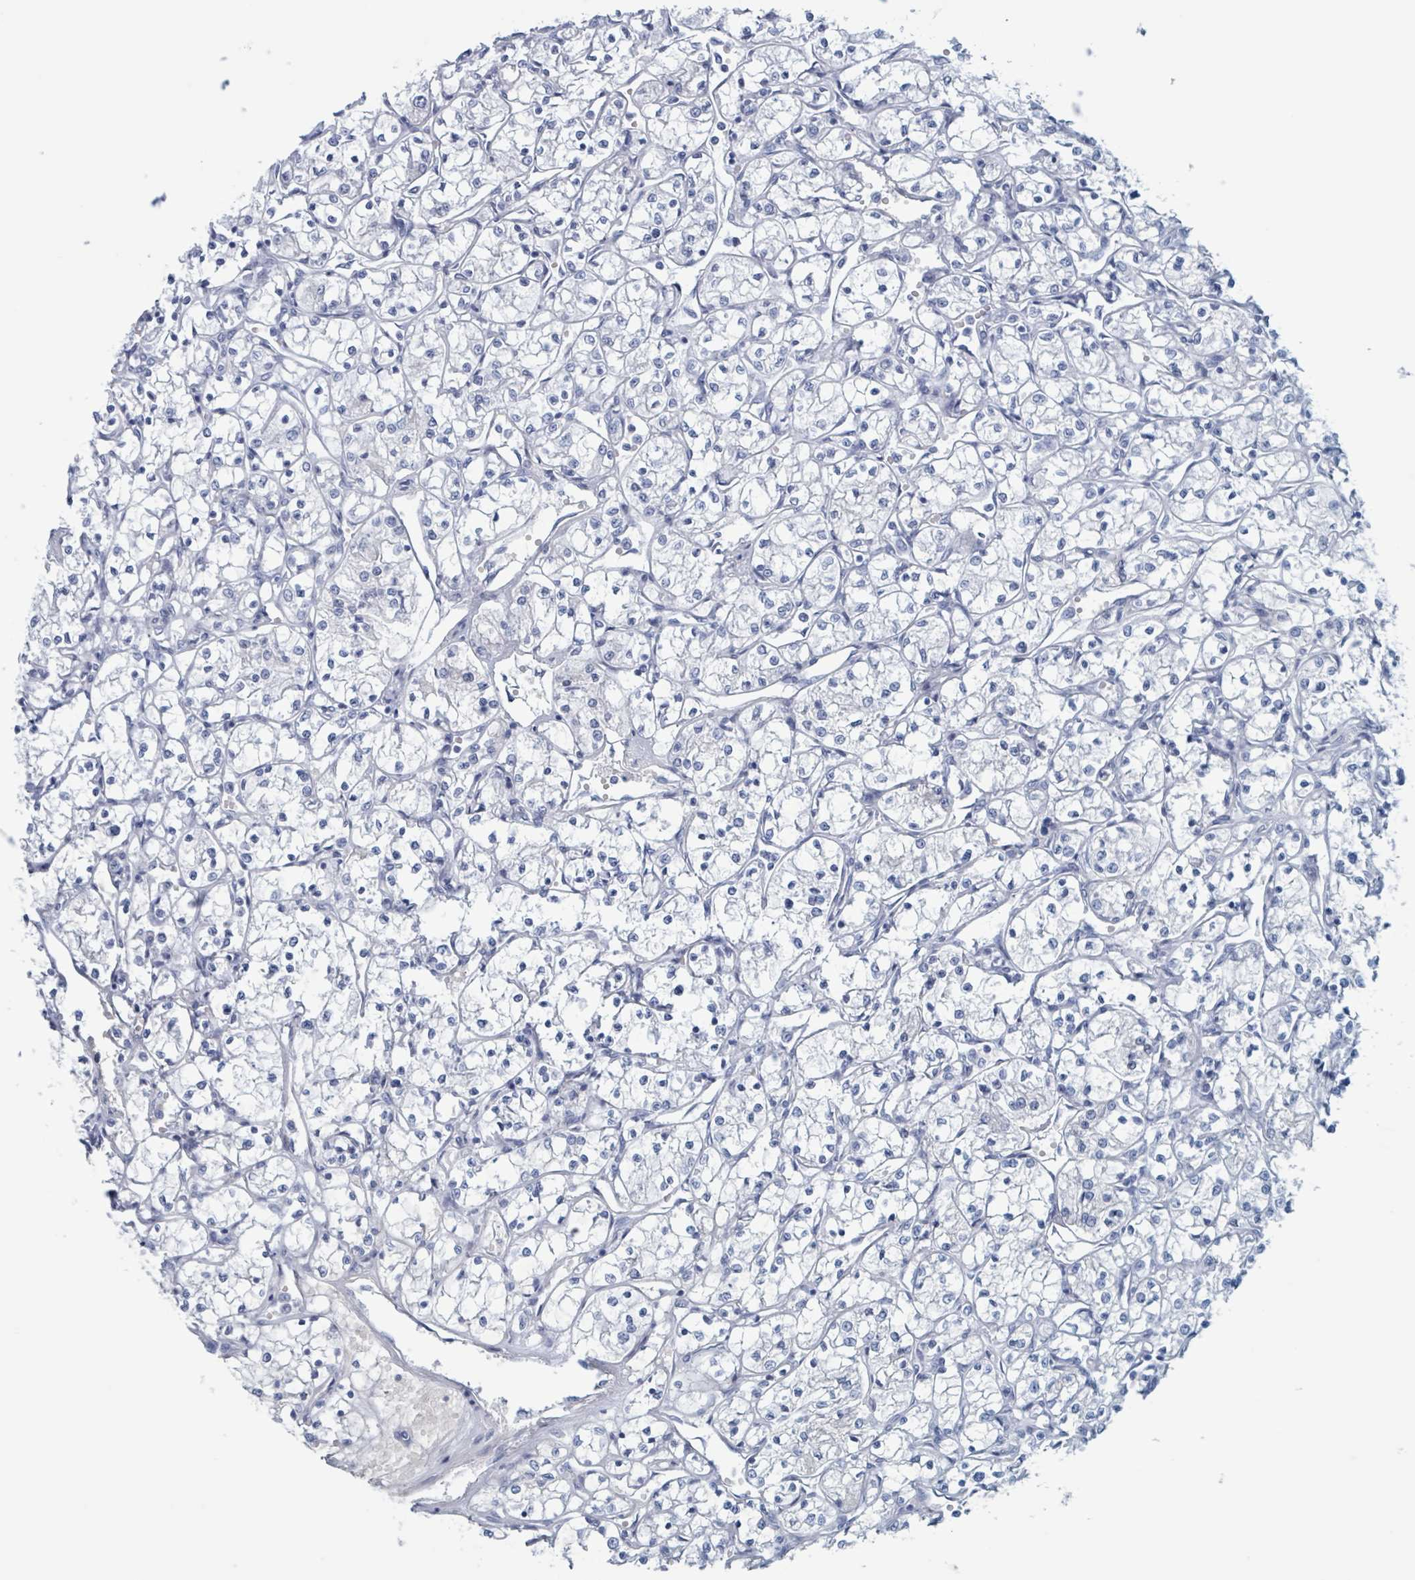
{"staining": {"intensity": "negative", "quantity": "none", "location": "none"}, "tissue": "renal cancer", "cell_type": "Tumor cells", "image_type": "cancer", "snomed": [{"axis": "morphology", "description": "Adenocarcinoma, NOS"}, {"axis": "topography", "description": "Kidney"}], "caption": "Immunohistochemical staining of human renal cancer demonstrates no significant positivity in tumor cells.", "gene": "KLK4", "patient": {"sex": "female", "age": 69}}